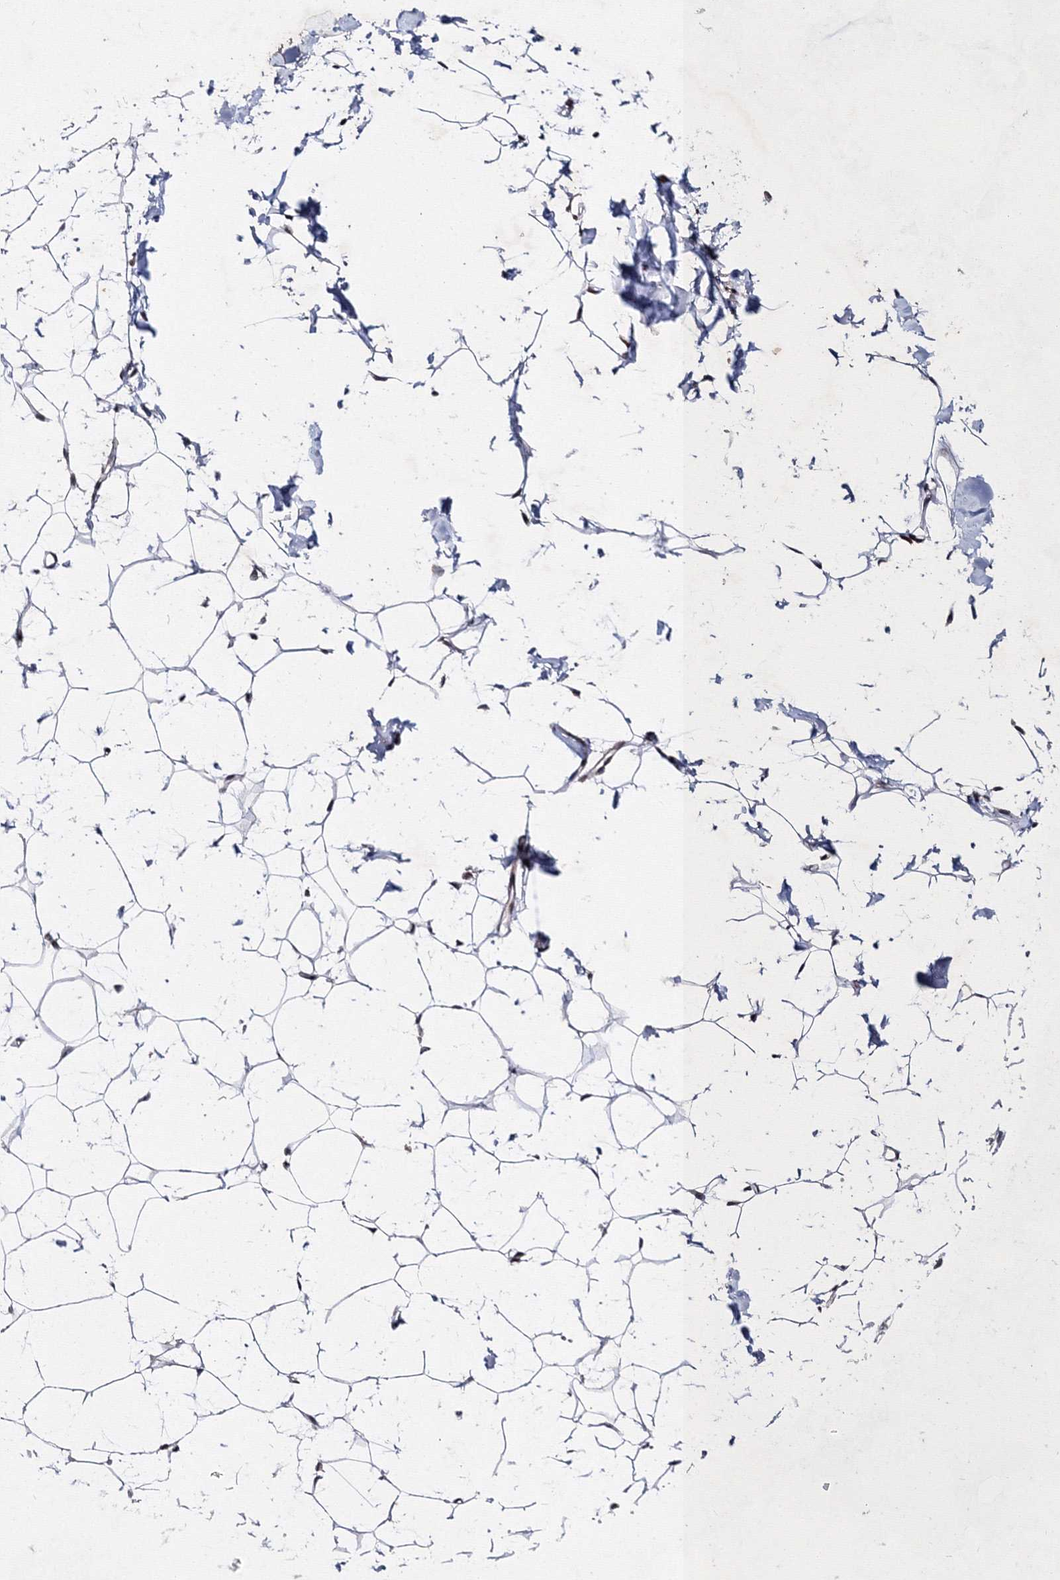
{"staining": {"intensity": "moderate", "quantity": ">75%", "location": "nuclear"}, "tissue": "adipose tissue", "cell_type": "Adipocytes", "image_type": "normal", "snomed": [{"axis": "morphology", "description": "Normal tissue, NOS"}, {"axis": "topography", "description": "Breast"}], "caption": "Human adipose tissue stained for a protein (brown) demonstrates moderate nuclear positive expression in approximately >75% of adipocytes.", "gene": "SMIM29", "patient": {"sex": "female", "age": 23}}